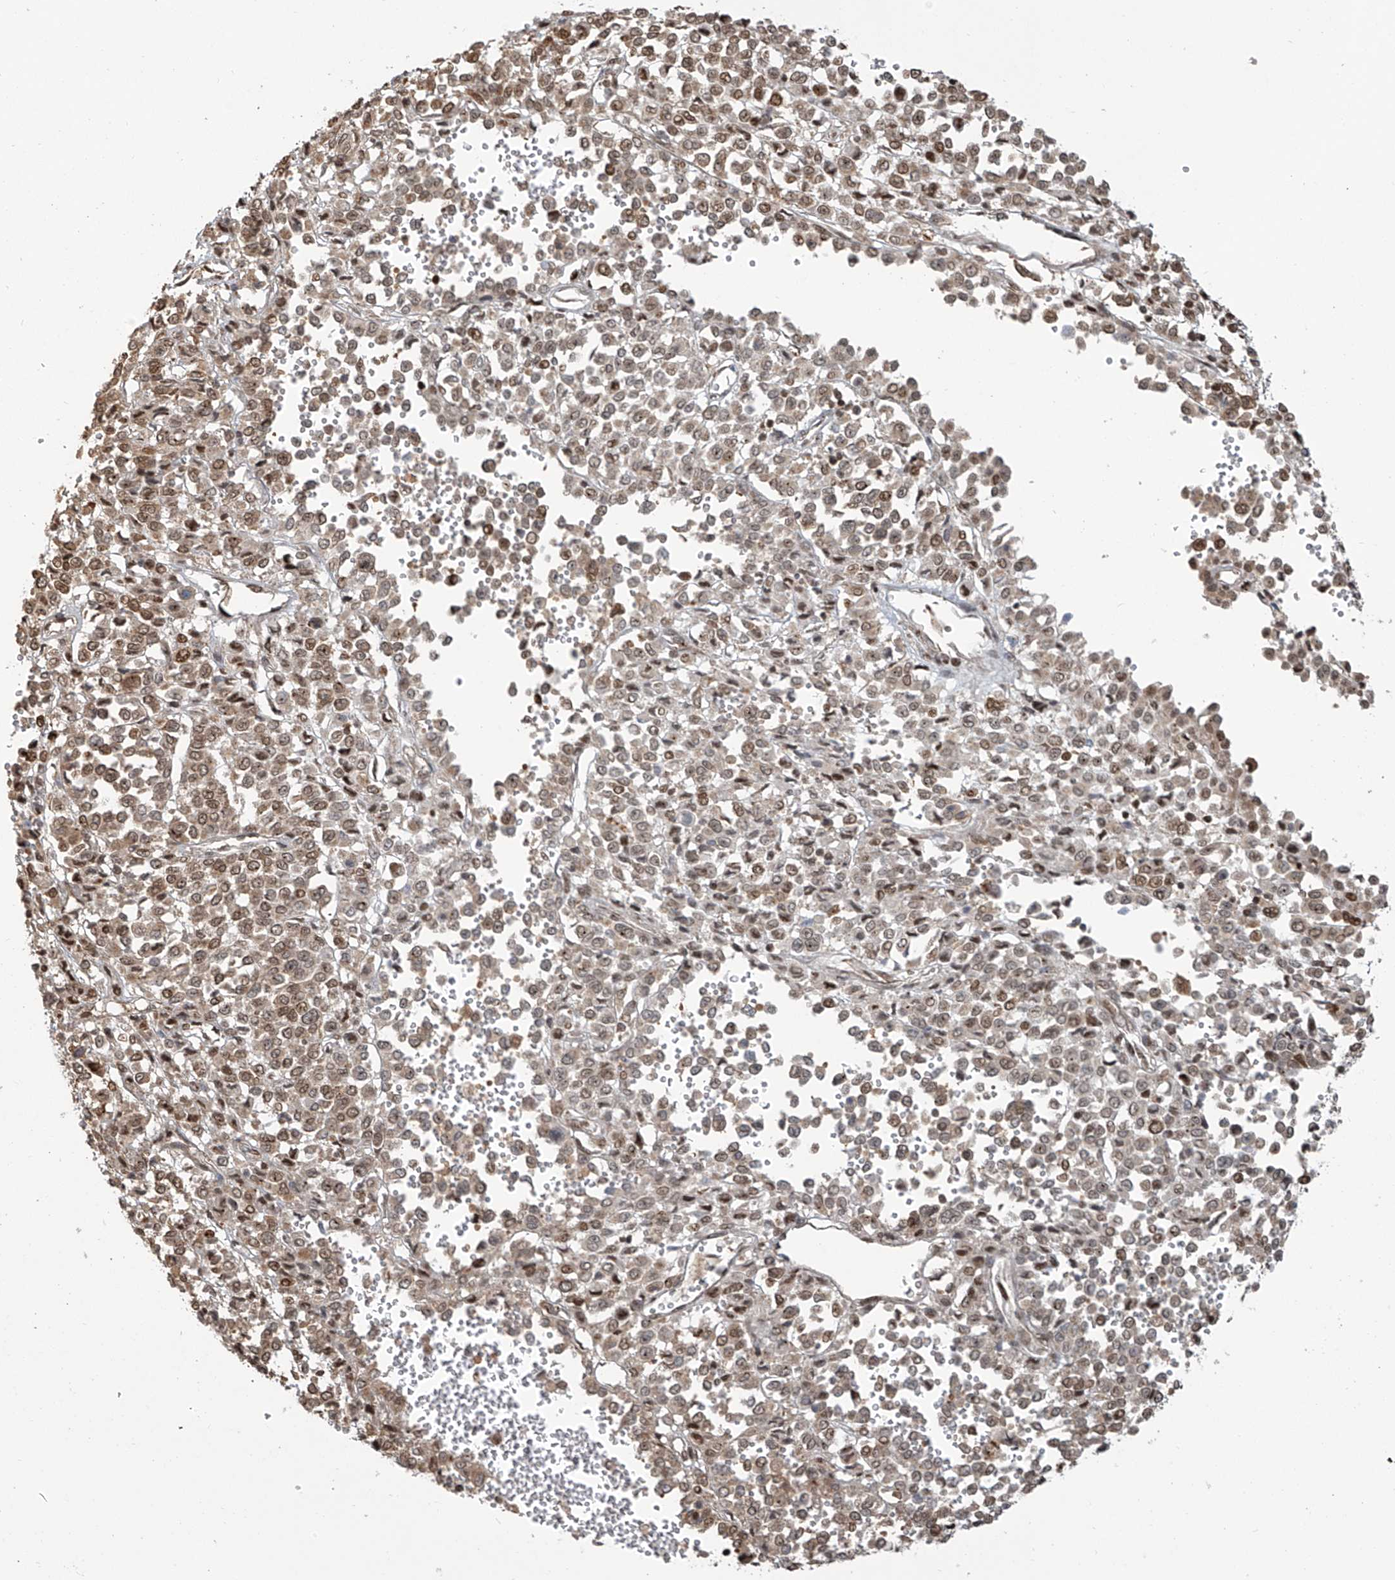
{"staining": {"intensity": "moderate", "quantity": ">75%", "location": "cytoplasmic/membranous,nuclear"}, "tissue": "melanoma", "cell_type": "Tumor cells", "image_type": "cancer", "snomed": [{"axis": "morphology", "description": "Malignant melanoma, Metastatic site"}, {"axis": "topography", "description": "Pancreas"}], "caption": "Malignant melanoma (metastatic site) stained with DAB (3,3'-diaminobenzidine) immunohistochemistry (IHC) displays medium levels of moderate cytoplasmic/membranous and nuclear expression in approximately >75% of tumor cells.", "gene": "VMP1", "patient": {"sex": "female", "age": 30}}